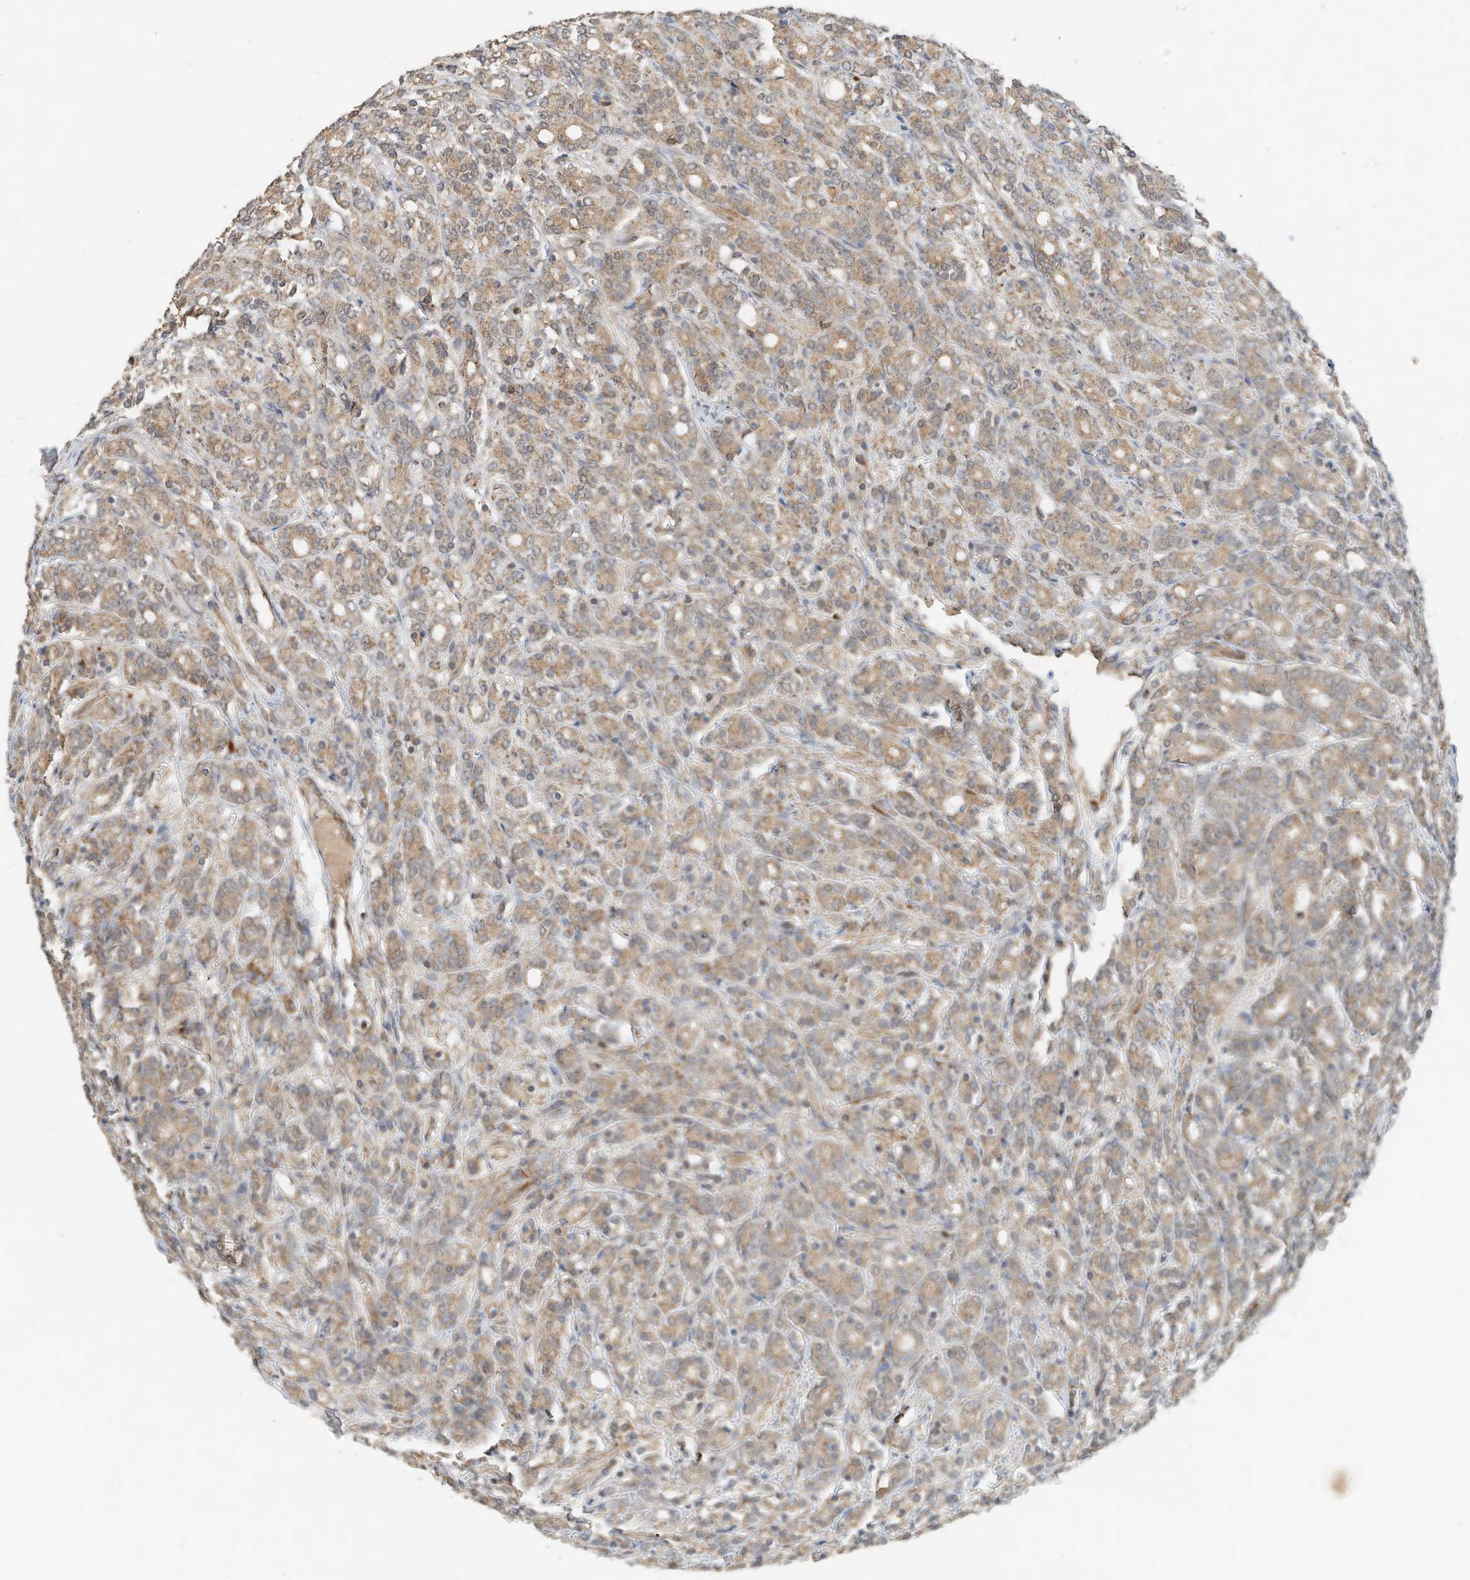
{"staining": {"intensity": "weak", "quantity": ">75%", "location": "cytoplasmic/membranous"}, "tissue": "prostate cancer", "cell_type": "Tumor cells", "image_type": "cancer", "snomed": [{"axis": "morphology", "description": "Adenocarcinoma, High grade"}, {"axis": "topography", "description": "Prostate"}], "caption": "Immunohistochemical staining of prostate cancer (adenocarcinoma (high-grade)) demonstrates low levels of weak cytoplasmic/membranous protein staining in approximately >75% of tumor cells.", "gene": "CPAMD8", "patient": {"sex": "male", "age": 62}}